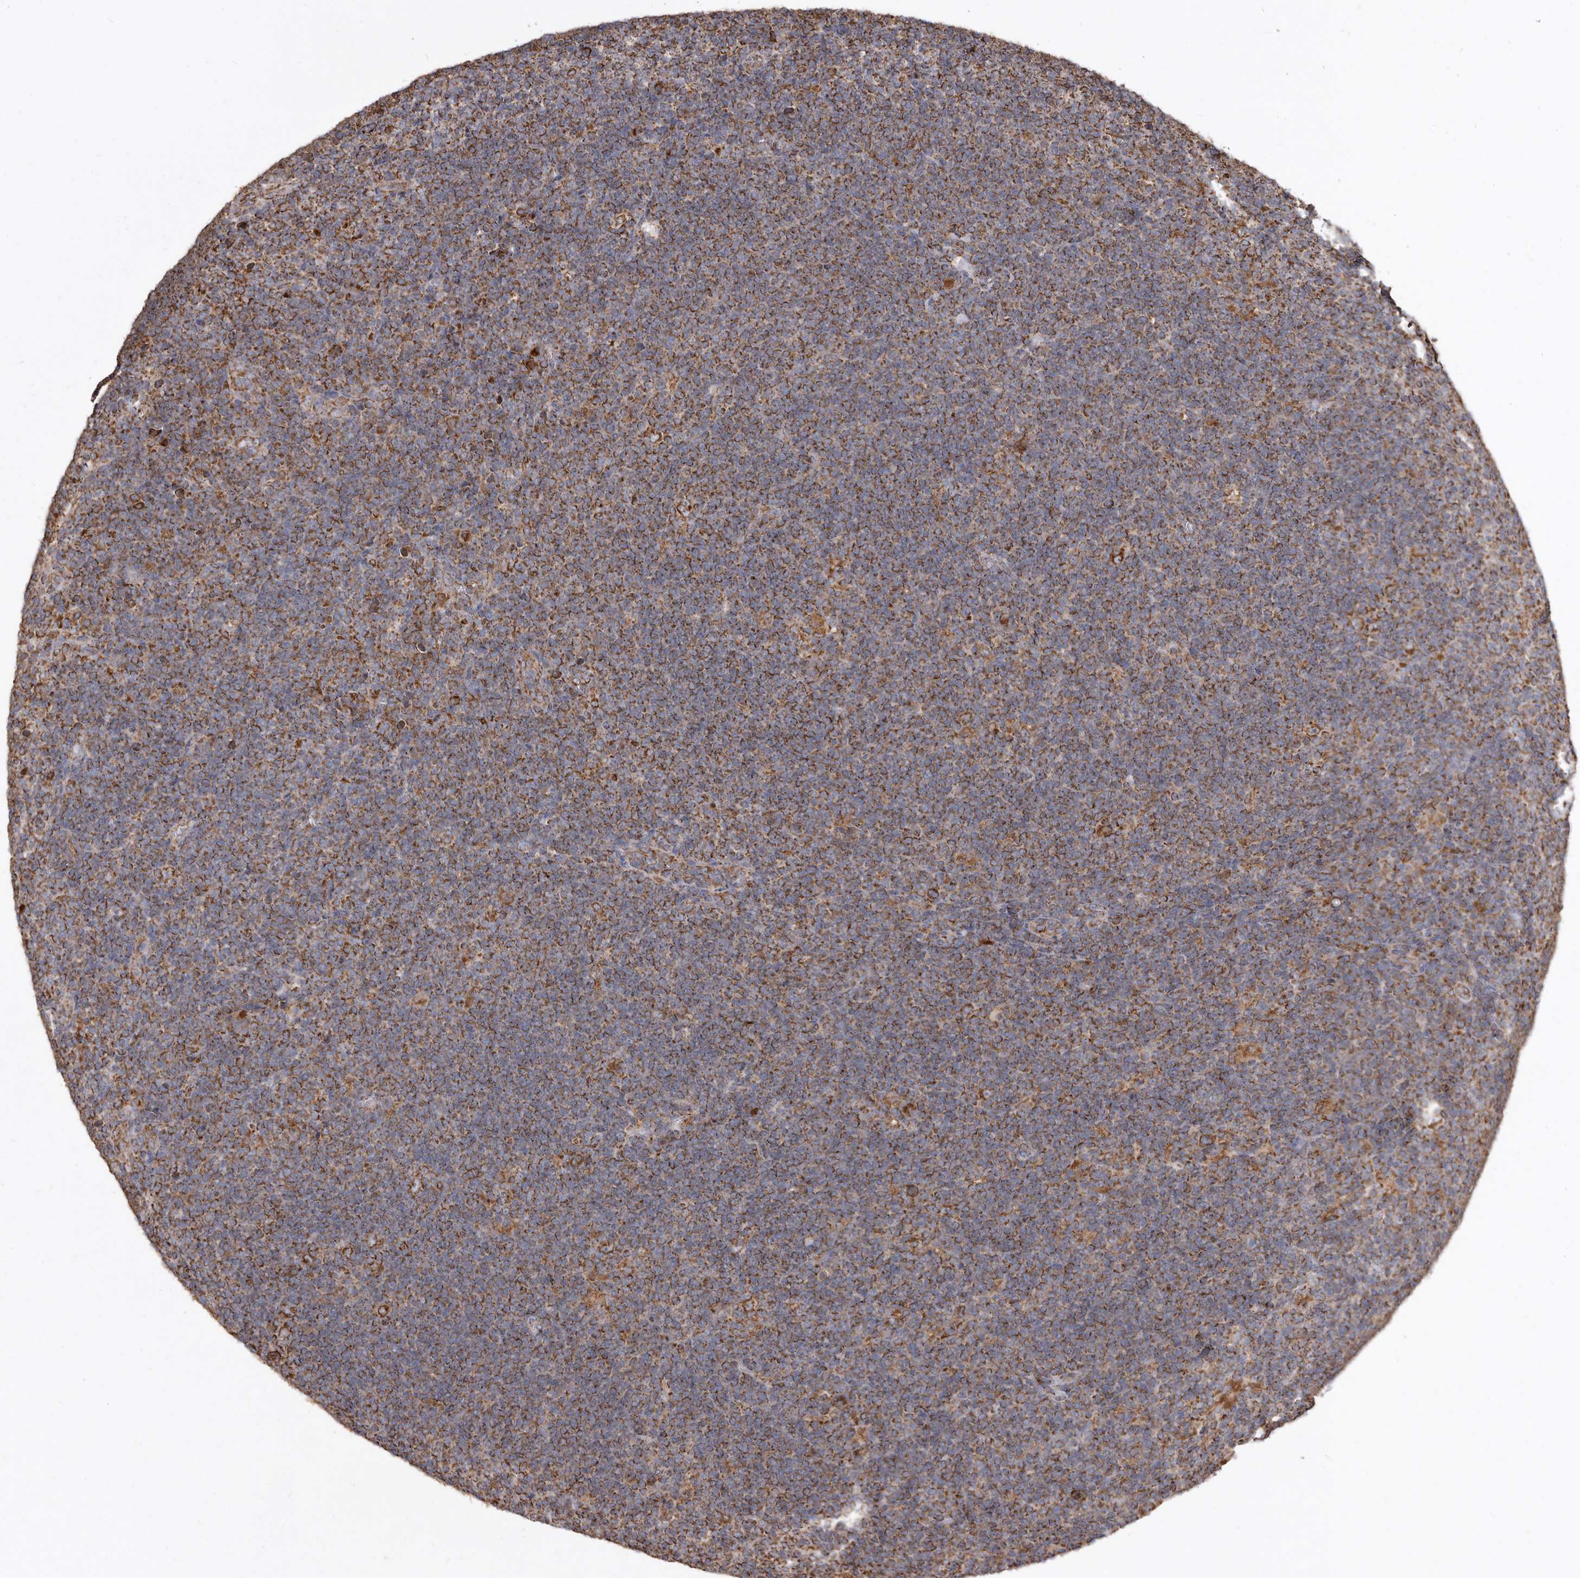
{"staining": {"intensity": "moderate", "quantity": ">75%", "location": "cytoplasmic/membranous"}, "tissue": "lymphoma", "cell_type": "Tumor cells", "image_type": "cancer", "snomed": [{"axis": "morphology", "description": "Hodgkin's disease, NOS"}, {"axis": "topography", "description": "Lymph node"}], "caption": "Tumor cells reveal medium levels of moderate cytoplasmic/membranous staining in about >75% of cells in human Hodgkin's disease.", "gene": "CDK5RAP3", "patient": {"sex": "female", "age": 57}}